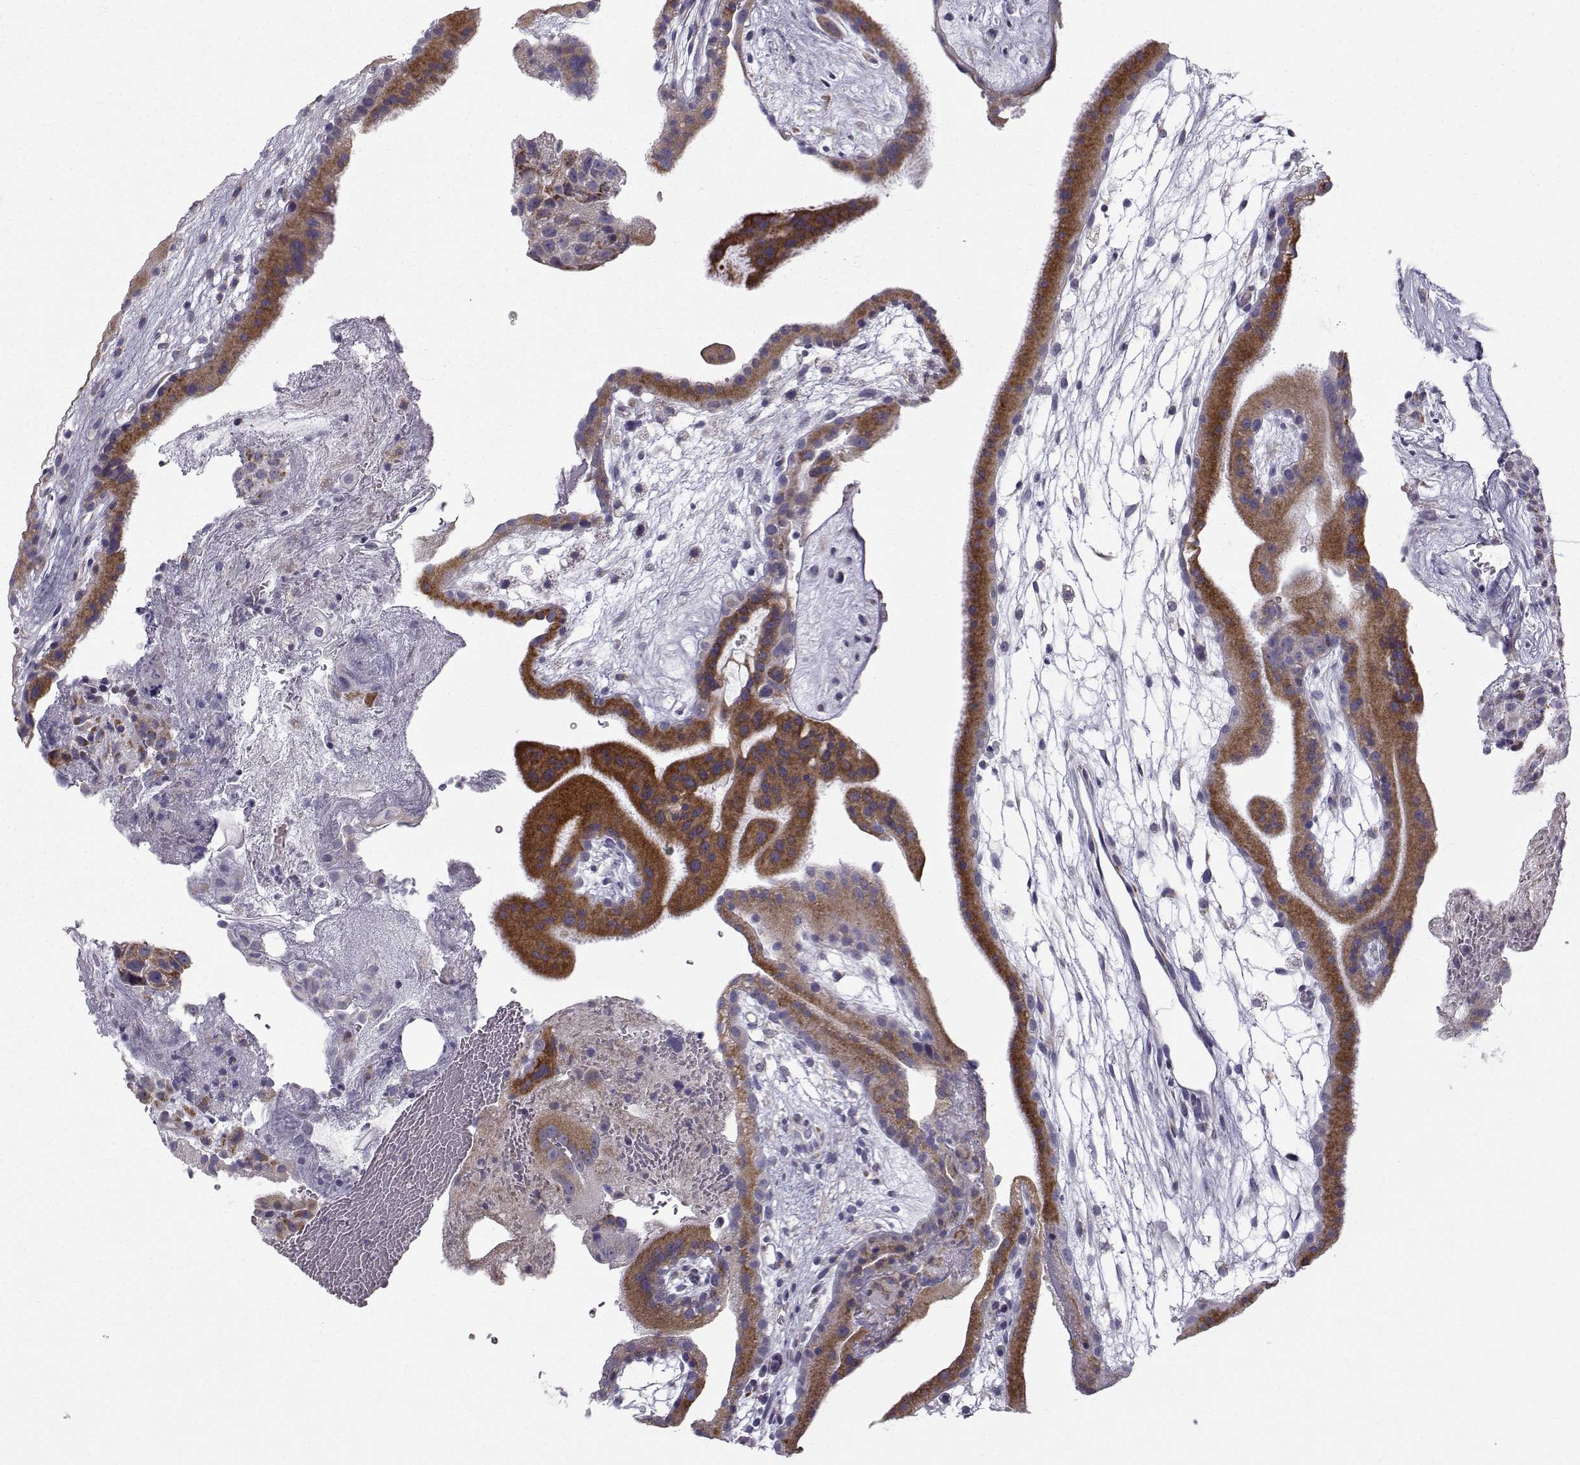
{"staining": {"intensity": "weak", "quantity": "25%-75%", "location": "cytoplasmic/membranous"}, "tissue": "placenta", "cell_type": "Decidual cells", "image_type": "normal", "snomed": [{"axis": "morphology", "description": "Normal tissue, NOS"}, {"axis": "topography", "description": "Placenta"}], "caption": "A micrograph of human placenta stained for a protein displays weak cytoplasmic/membranous brown staining in decidual cells.", "gene": "ROPN1B", "patient": {"sex": "female", "age": 19}}